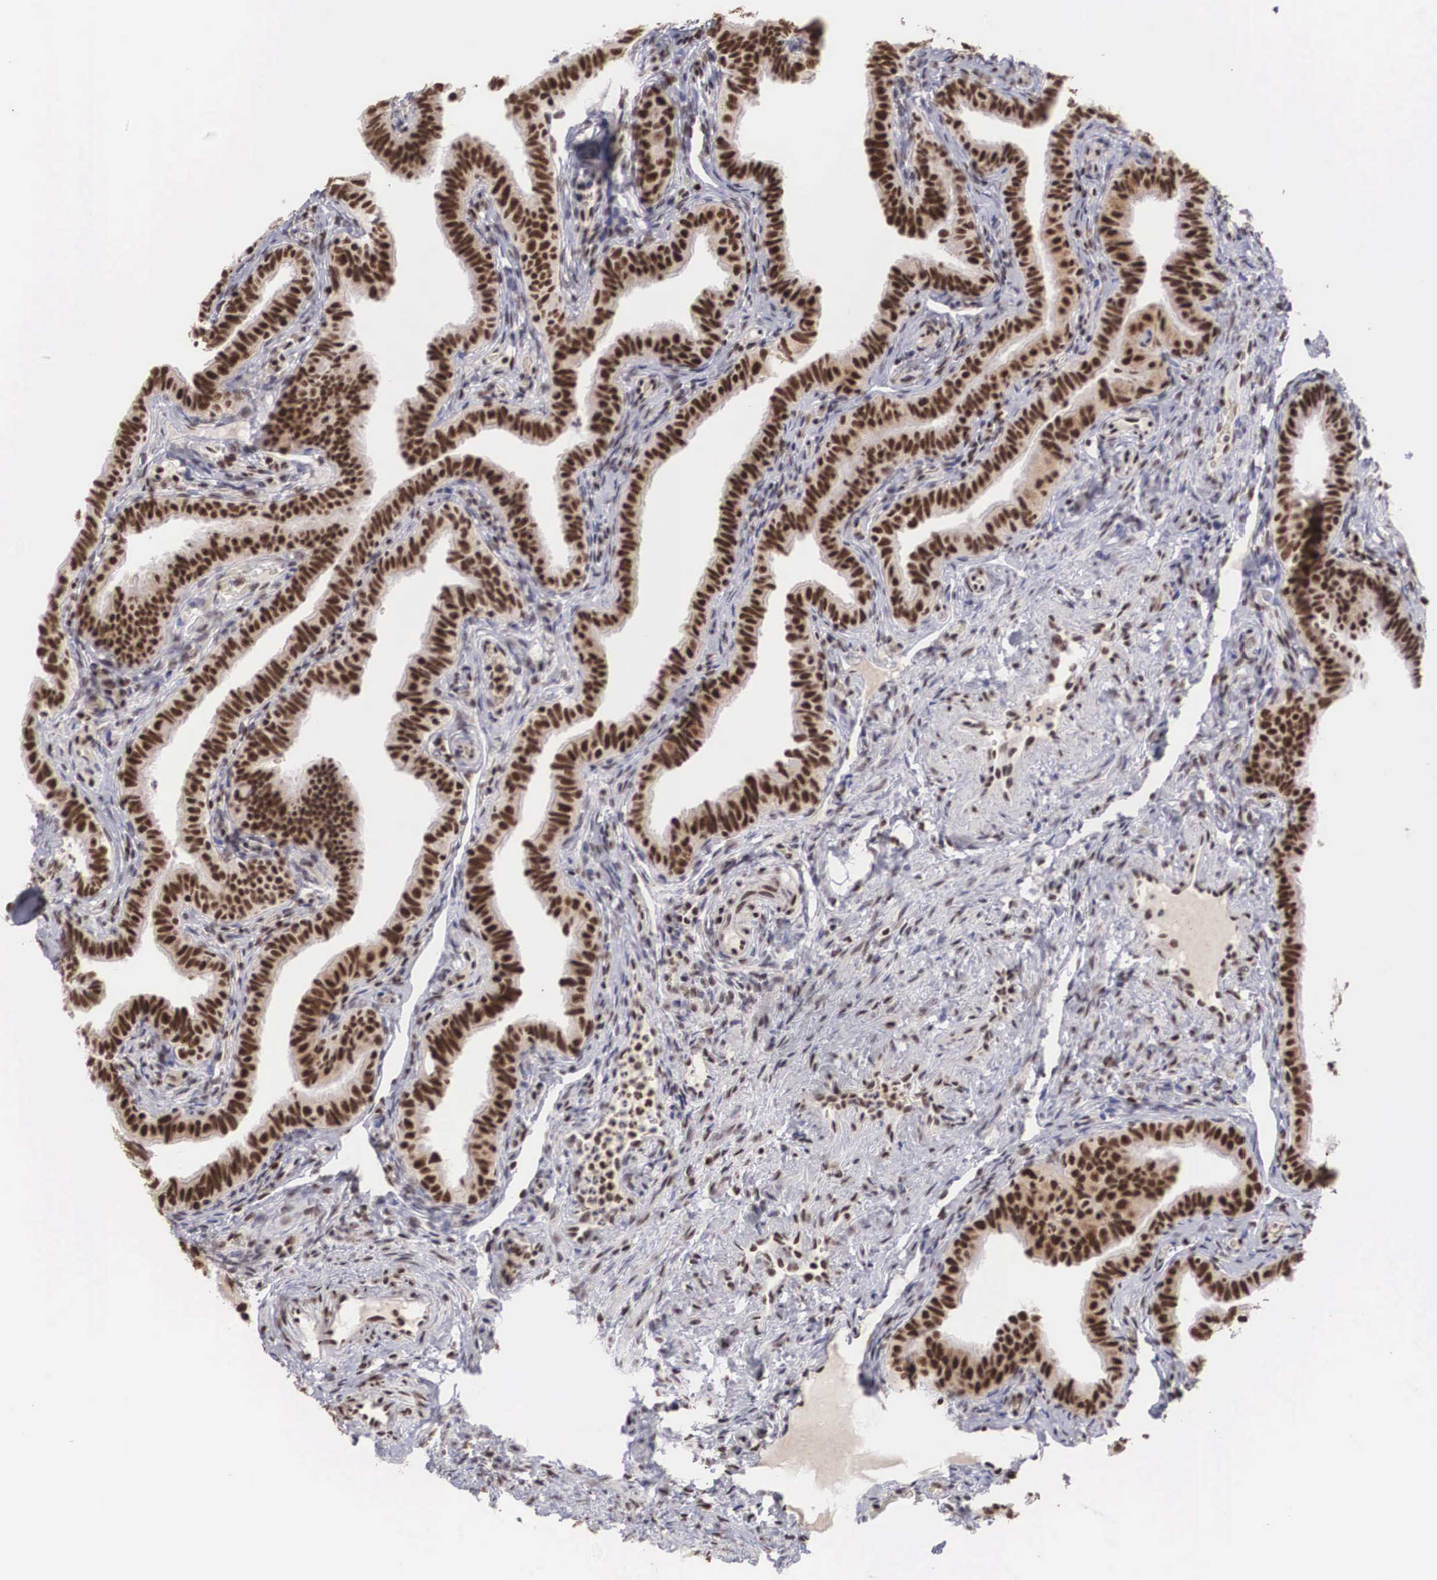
{"staining": {"intensity": "strong", "quantity": ">75%", "location": "nuclear"}, "tissue": "fallopian tube", "cell_type": "Glandular cells", "image_type": "normal", "snomed": [{"axis": "morphology", "description": "Normal tissue, NOS"}, {"axis": "topography", "description": "Fallopian tube"}], "caption": "Fallopian tube stained with DAB (3,3'-diaminobenzidine) IHC exhibits high levels of strong nuclear expression in approximately >75% of glandular cells. Ihc stains the protein in brown and the nuclei are stained blue.", "gene": "HTATSF1", "patient": {"sex": "female", "age": 38}}